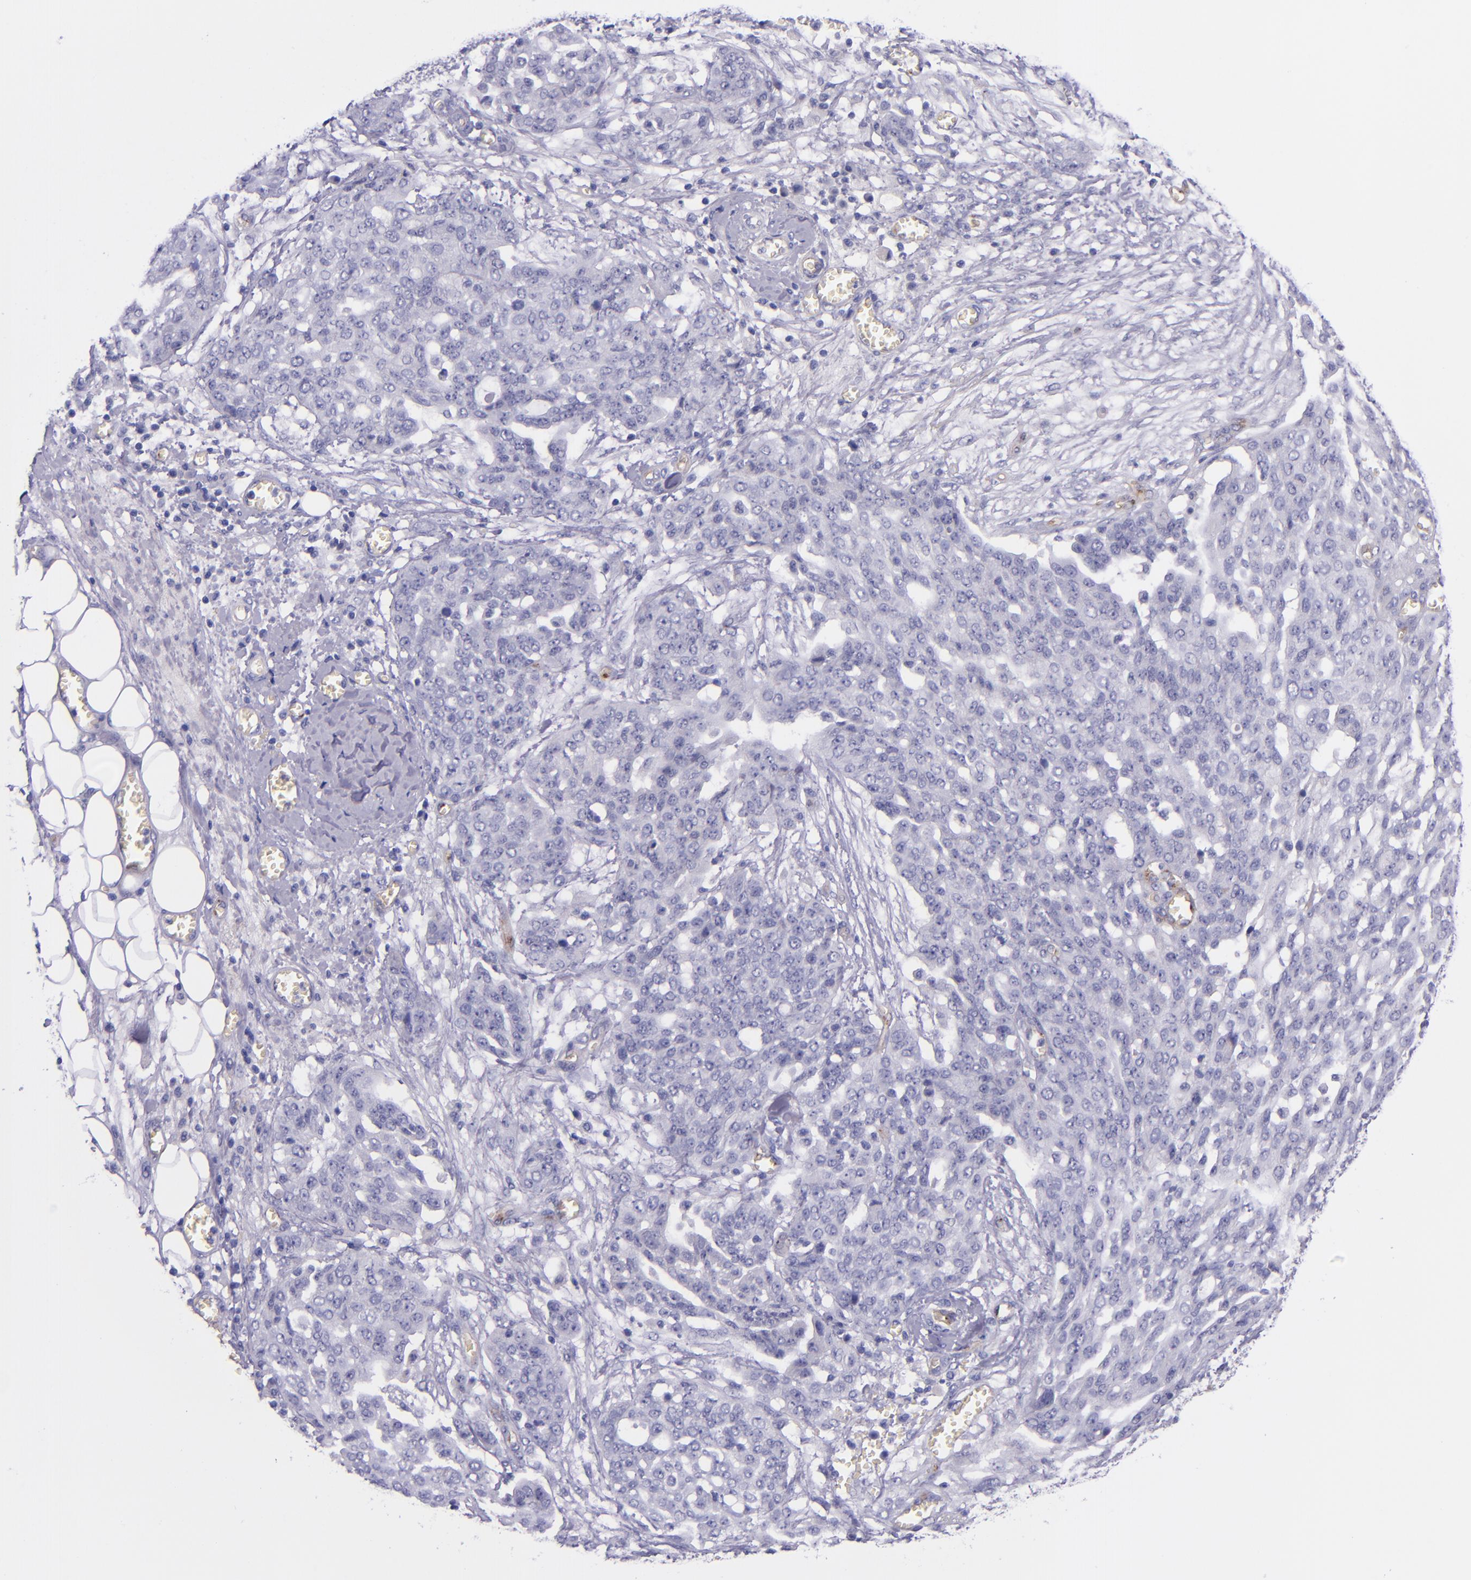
{"staining": {"intensity": "negative", "quantity": "none", "location": "none"}, "tissue": "ovarian cancer", "cell_type": "Tumor cells", "image_type": "cancer", "snomed": [{"axis": "morphology", "description": "Cystadenocarcinoma, serous, NOS"}, {"axis": "topography", "description": "Soft tissue"}, {"axis": "topography", "description": "Ovary"}], "caption": "This is an immunohistochemistry (IHC) image of ovarian serous cystadenocarcinoma. There is no expression in tumor cells.", "gene": "NOS3", "patient": {"sex": "female", "age": 57}}